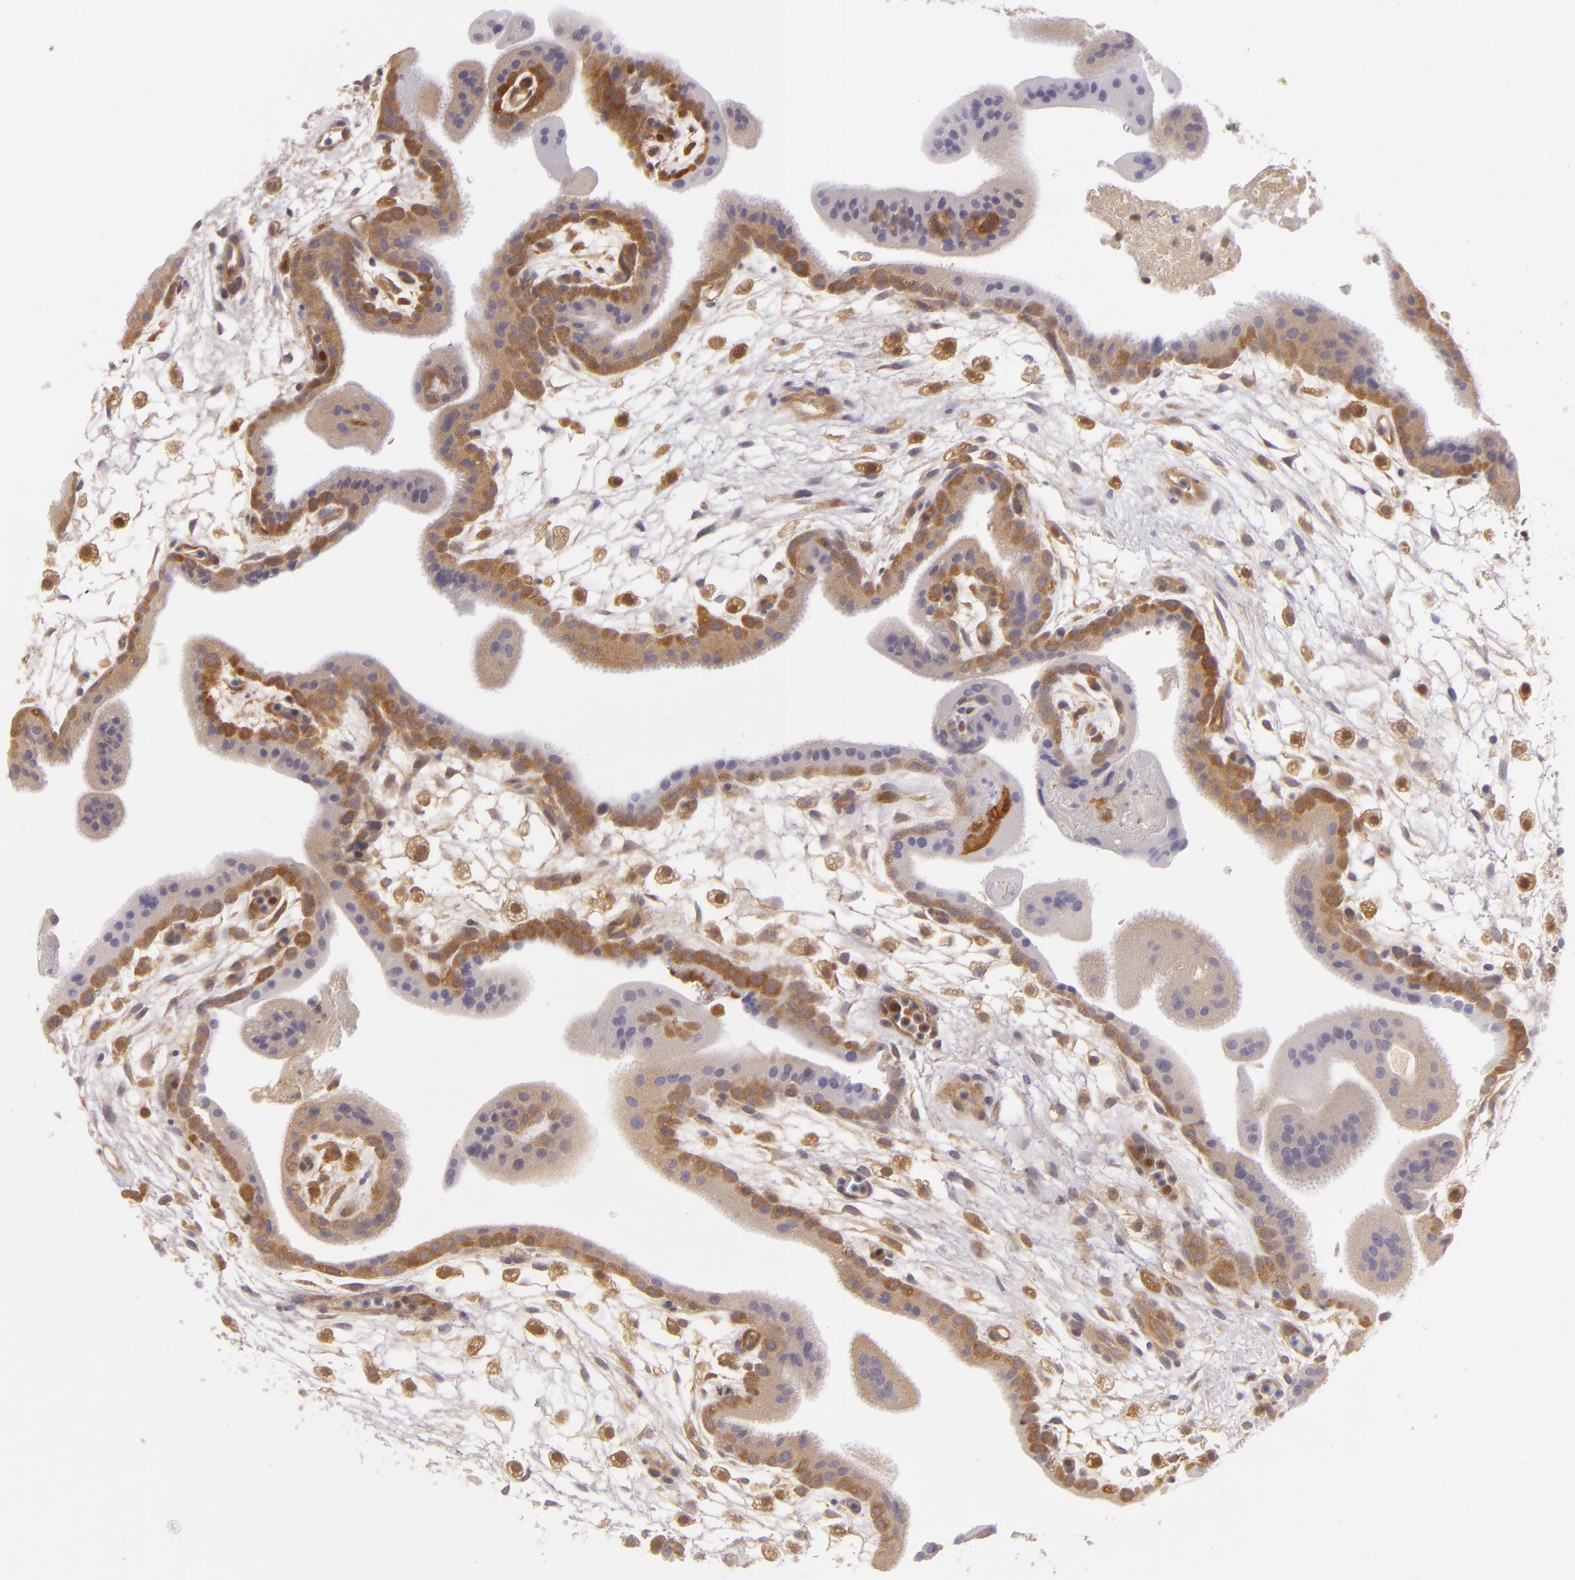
{"staining": {"intensity": "moderate", "quantity": ">75%", "location": "cytoplasmic/membranous"}, "tissue": "placenta", "cell_type": "Decidual cells", "image_type": "normal", "snomed": [{"axis": "morphology", "description": "Normal tissue, NOS"}, {"axis": "topography", "description": "Placenta"}], "caption": "Human placenta stained with a brown dye reveals moderate cytoplasmic/membranous positive staining in approximately >75% of decidual cells.", "gene": "HSPH1", "patient": {"sex": "female", "age": 35}}